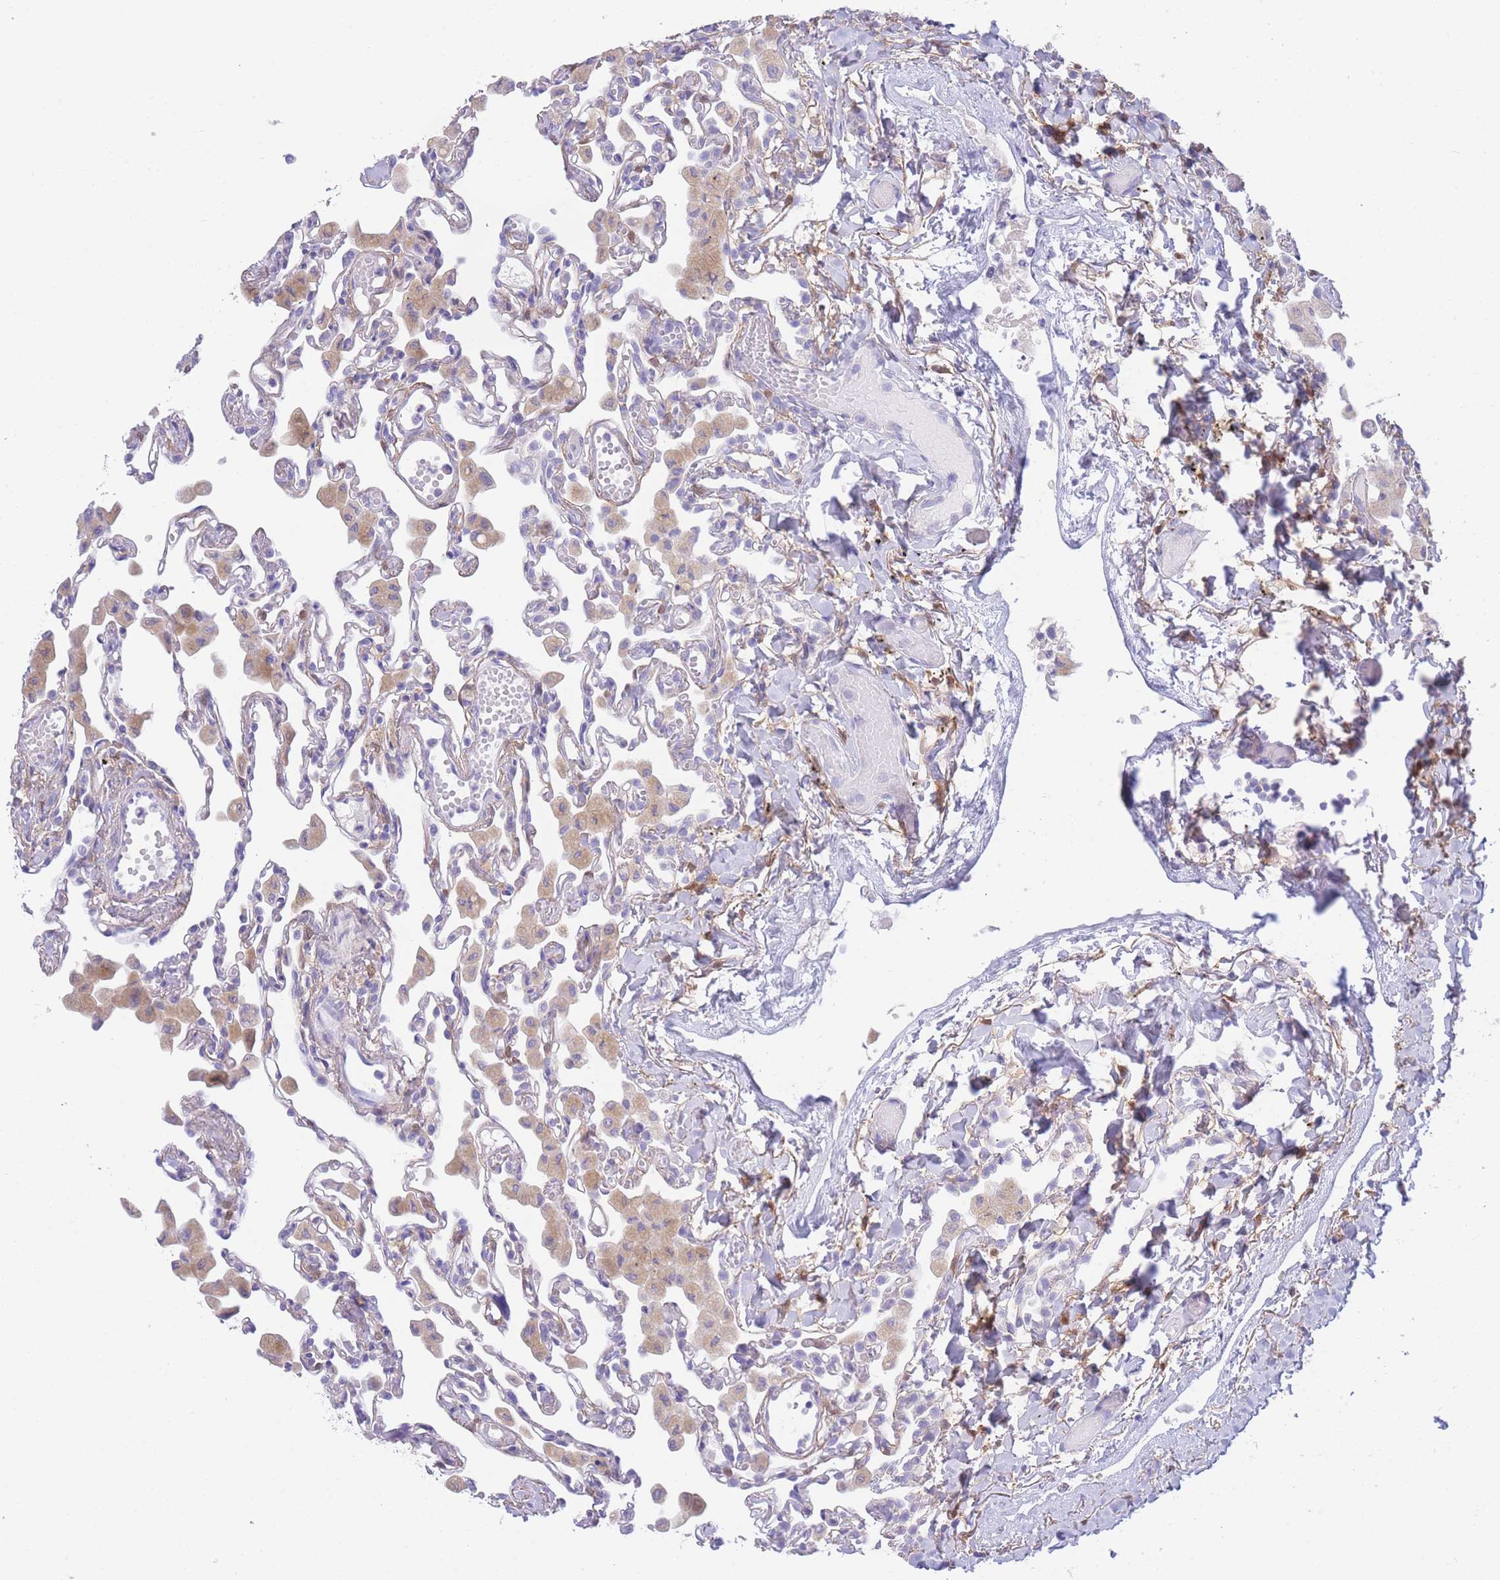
{"staining": {"intensity": "moderate", "quantity": "<25%", "location": "cytoplasmic/membranous"}, "tissue": "lung", "cell_type": "Alveolar cells", "image_type": "normal", "snomed": [{"axis": "morphology", "description": "Normal tissue, NOS"}, {"axis": "topography", "description": "Bronchus"}, {"axis": "topography", "description": "Lung"}], "caption": "This histopathology image exhibits immunohistochemistry (IHC) staining of normal lung, with low moderate cytoplasmic/membranous staining in about <25% of alveolar cells.", "gene": "PCDHB3", "patient": {"sex": "female", "age": 49}}